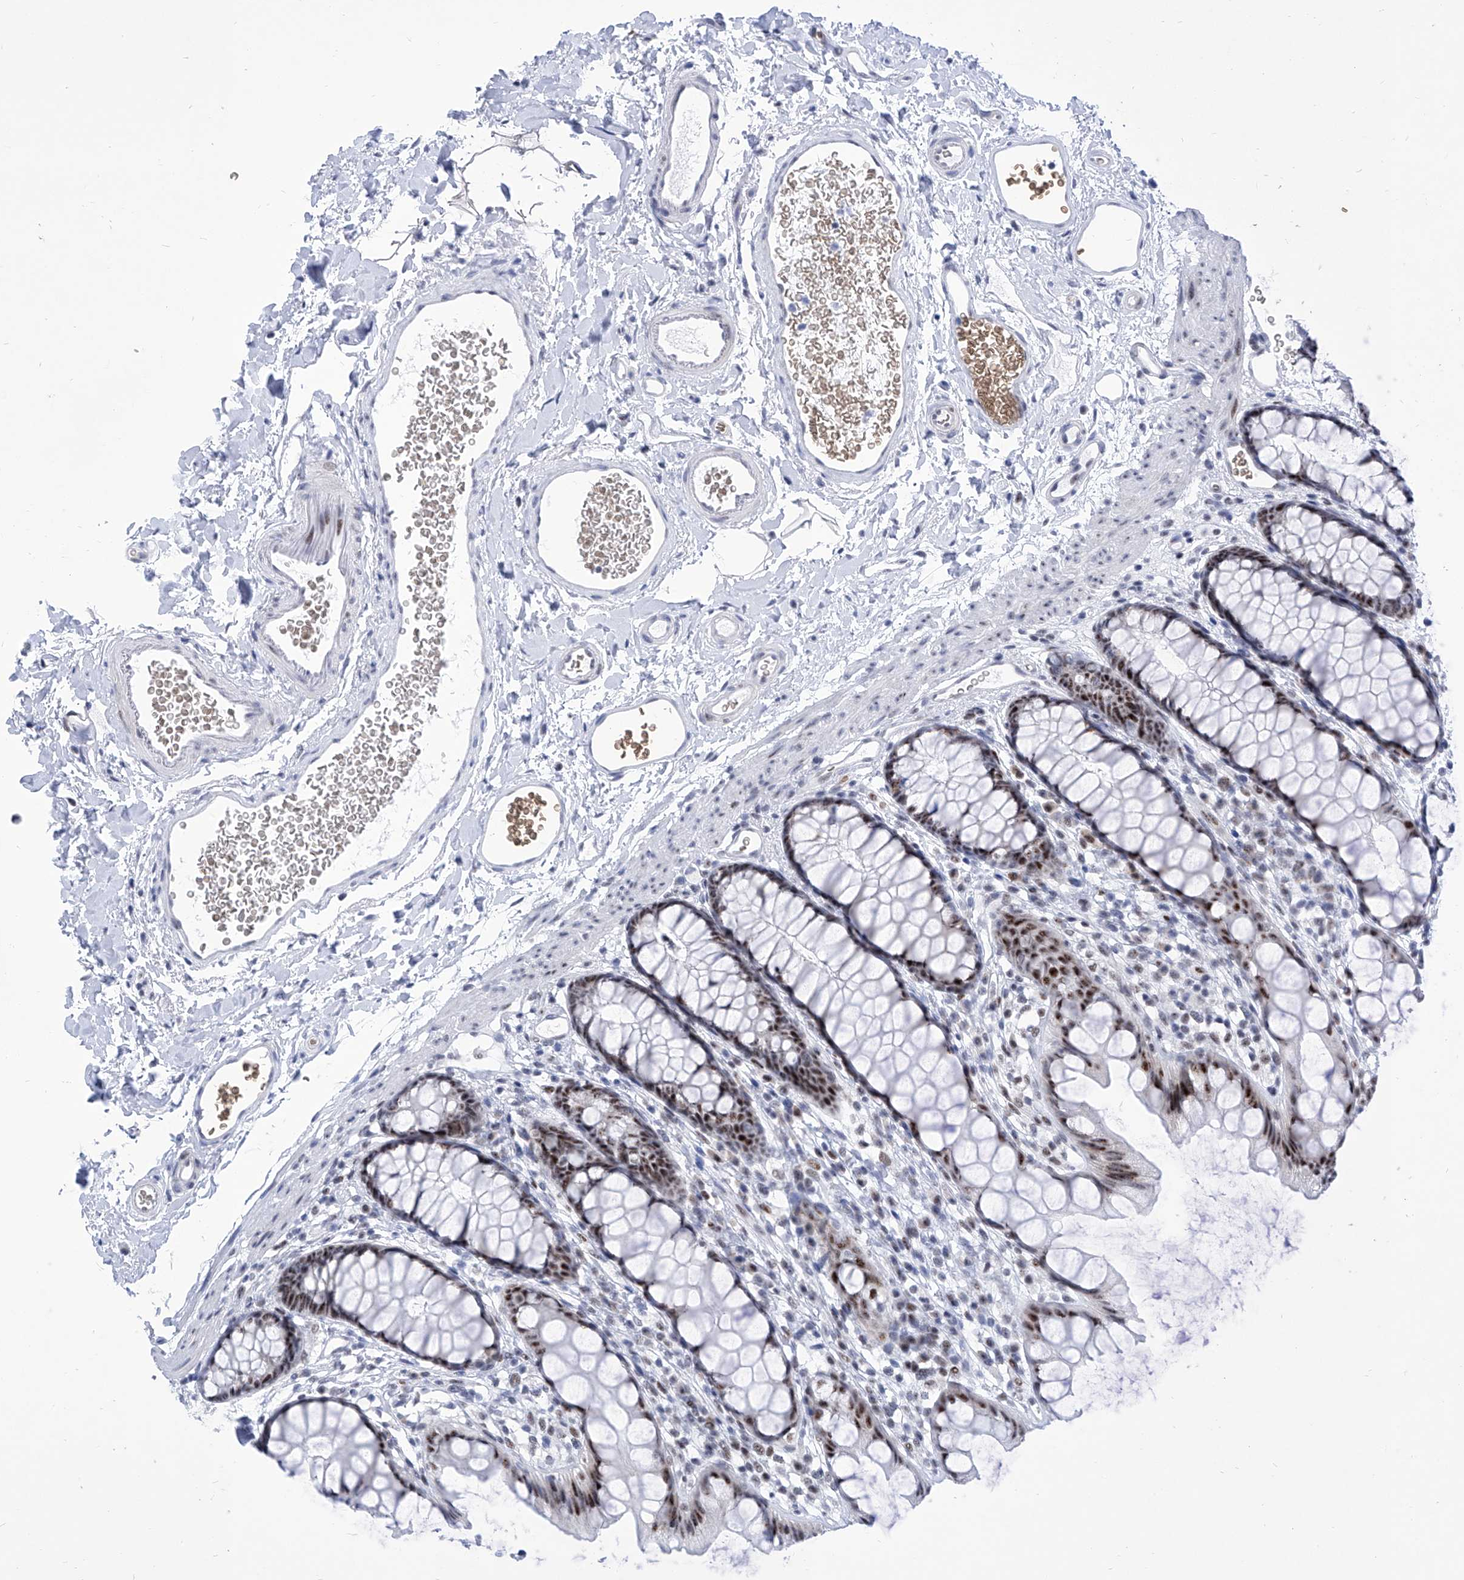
{"staining": {"intensity": "moderate", "quantity": "25%-75%", "location": "nuclear"}, "tissue": "rectum", "cell_type": "Glandular cells", "image_type": "normal", "snomed": [{"axis": "morphology", "description": "Normal tissue, NOS"}, {"axis": "topography", "description": "Rectum"}], "caption": "Immunohistochemistry (DAB (3,3'-diaminobenzidine)) staining of unremarkable human rectum reveals moderate nuclear protein staining in about 25%-75% of glandular cells.", "gene": "SART1", "patient": {"sex": "female", "age": 65}}